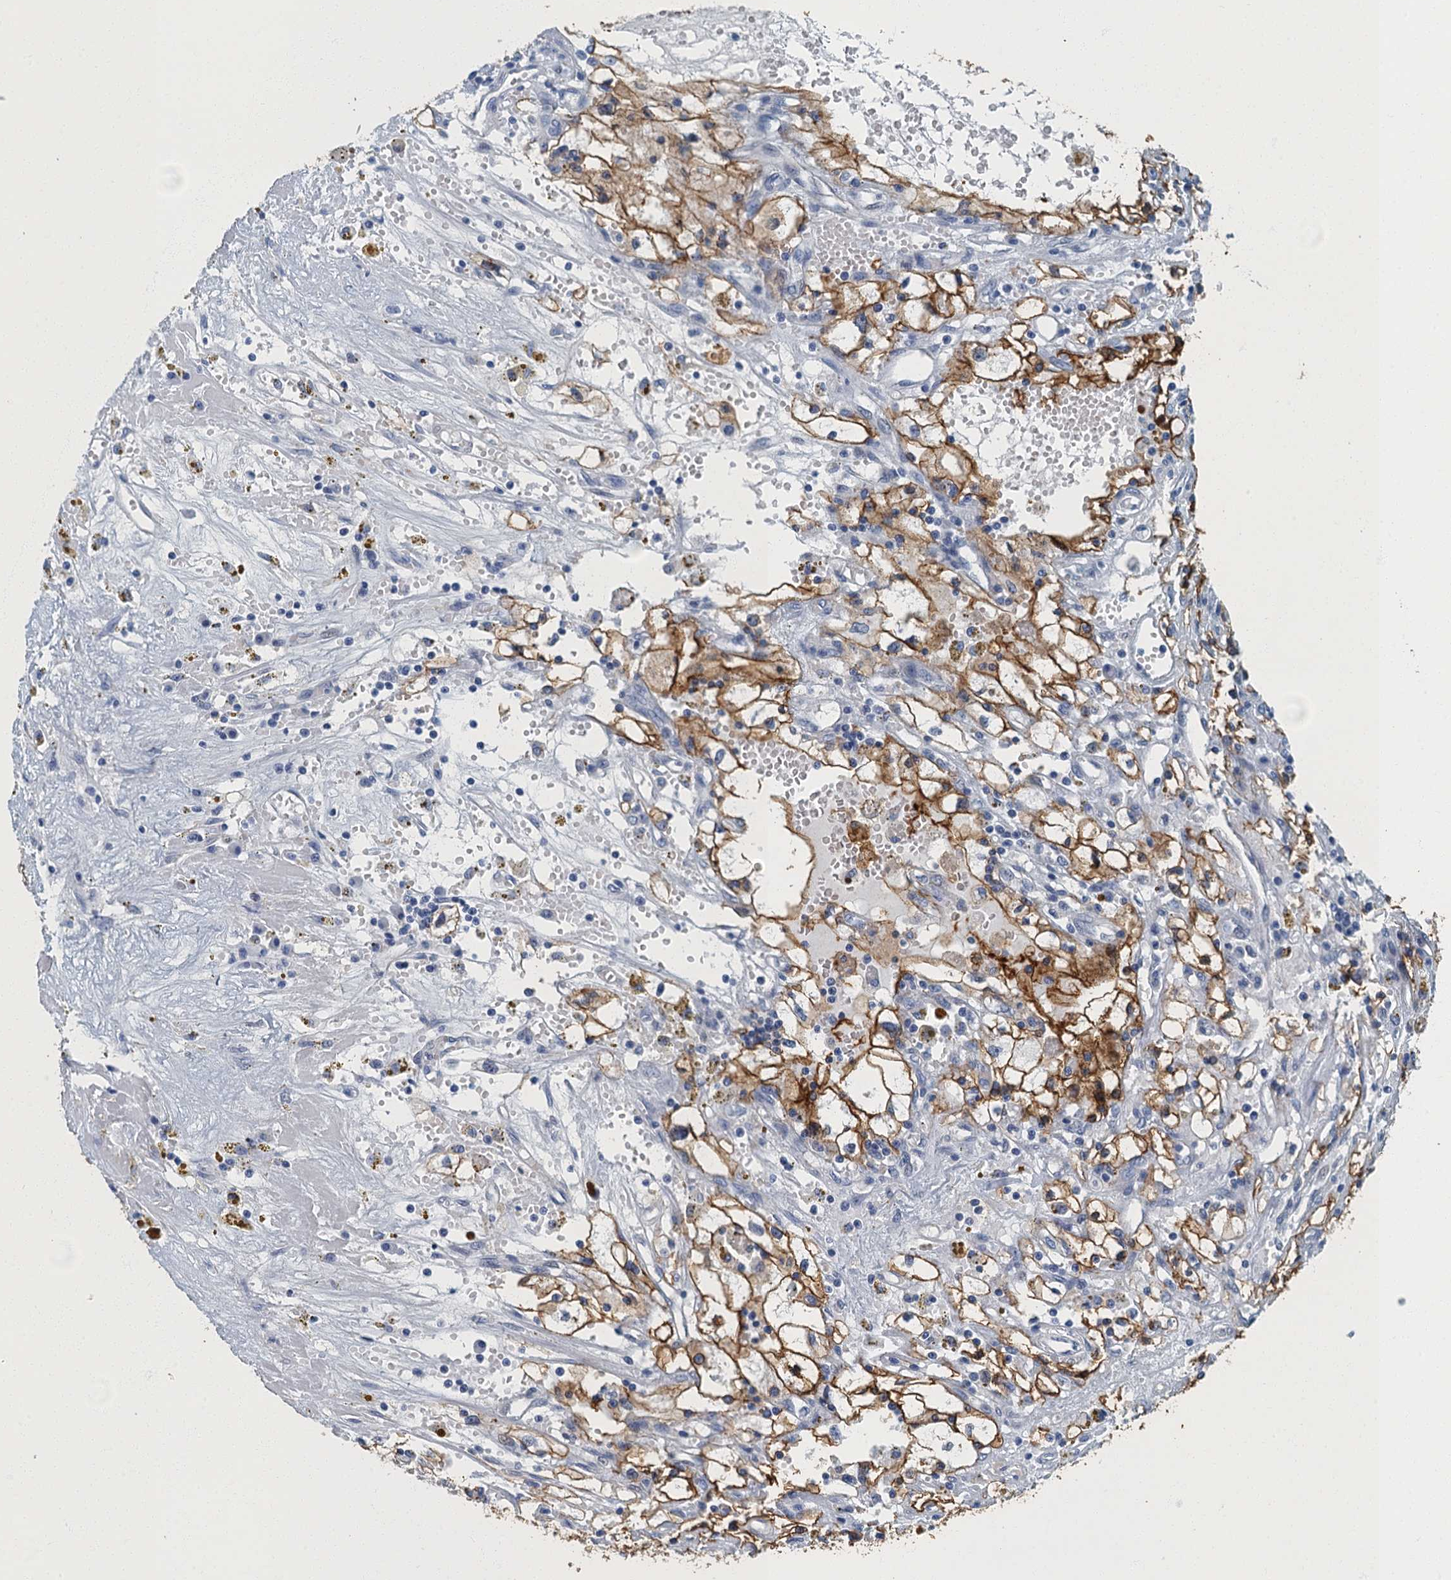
{"staining": {"intensity": "strong", "quantity": "25%-75%", "location": "cytoplasmic/membranous"}, "tissue": "renal cancer", "cell_type": "Tumor cells", "image_type": "cancer", "snomed": [{"axis": "morphology", "description": "Adenocarcinoma, NOS"}, {"axis": "topography", "description": "Kidney"}], "caption": "Brown immunohistochemical staining in renal cancer (adenocarcinoma) reveals strong cytoplasmic/membranous expression in about 25%-75% of tumor cells.", "gene": "GADL1", "patient": {"sex": "male", "age": 56}}